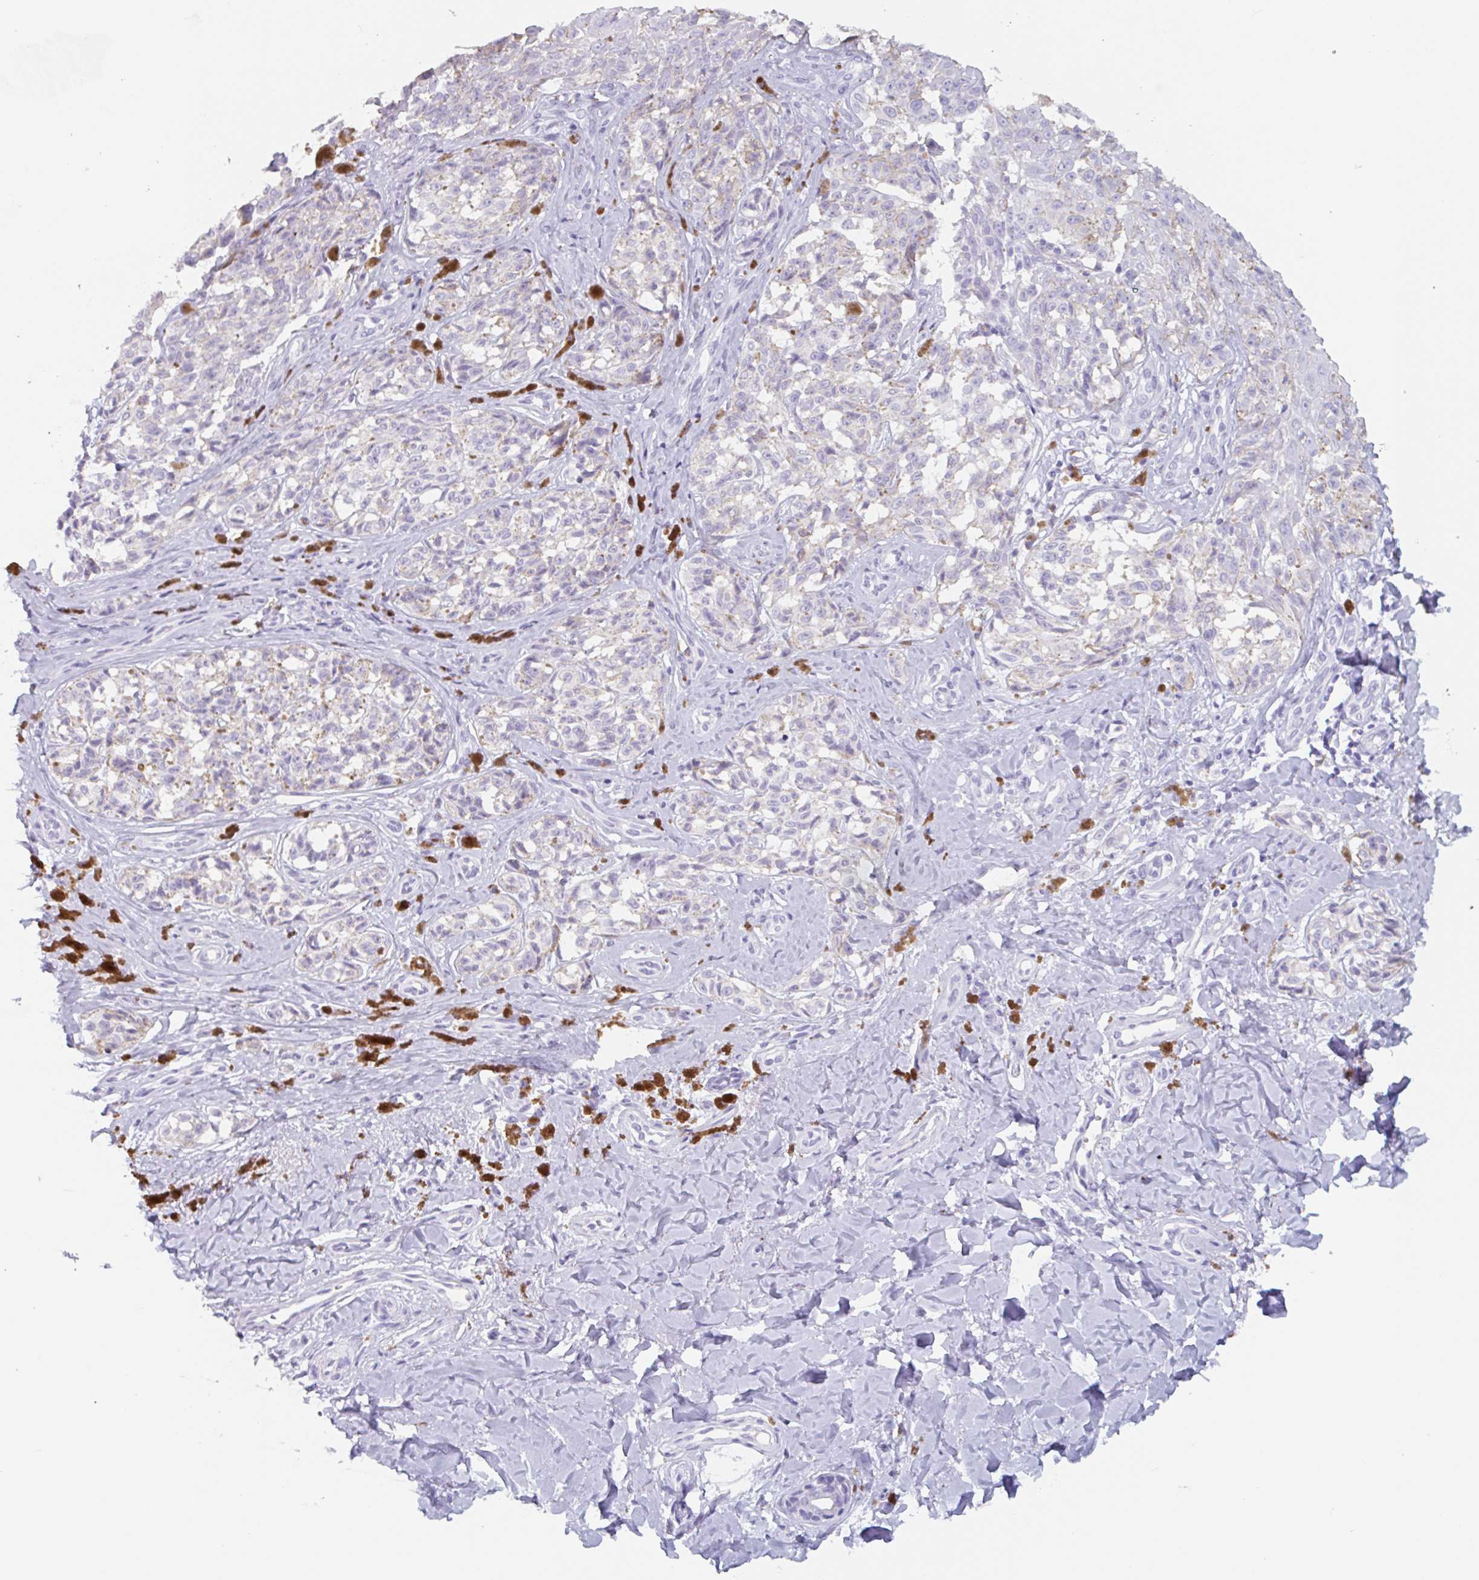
{"staining": {"intensity": "negative", "quantity": "none", "location": "none"}, "tissue": "melanoma", "cell_type": "Tumor cells", "image_type": "cancer", "snomed": [{"axis": "morphology", "description": "Malignant melanoma, NOS"}, {"axis": "topography", "description": "Skin"}], "caption": "Protein analysis of malignant melanoma reveals no significant expression in tumor cells. The staining was performed using DAB (3,3'-diaminobenzidine) to visualize the protein expression in brown, while the nuclei were stained in blue with hematoxylin (Magnification: 20x).", "gene": "EMC4", "patient": {"sex": "female", "age": 65}}